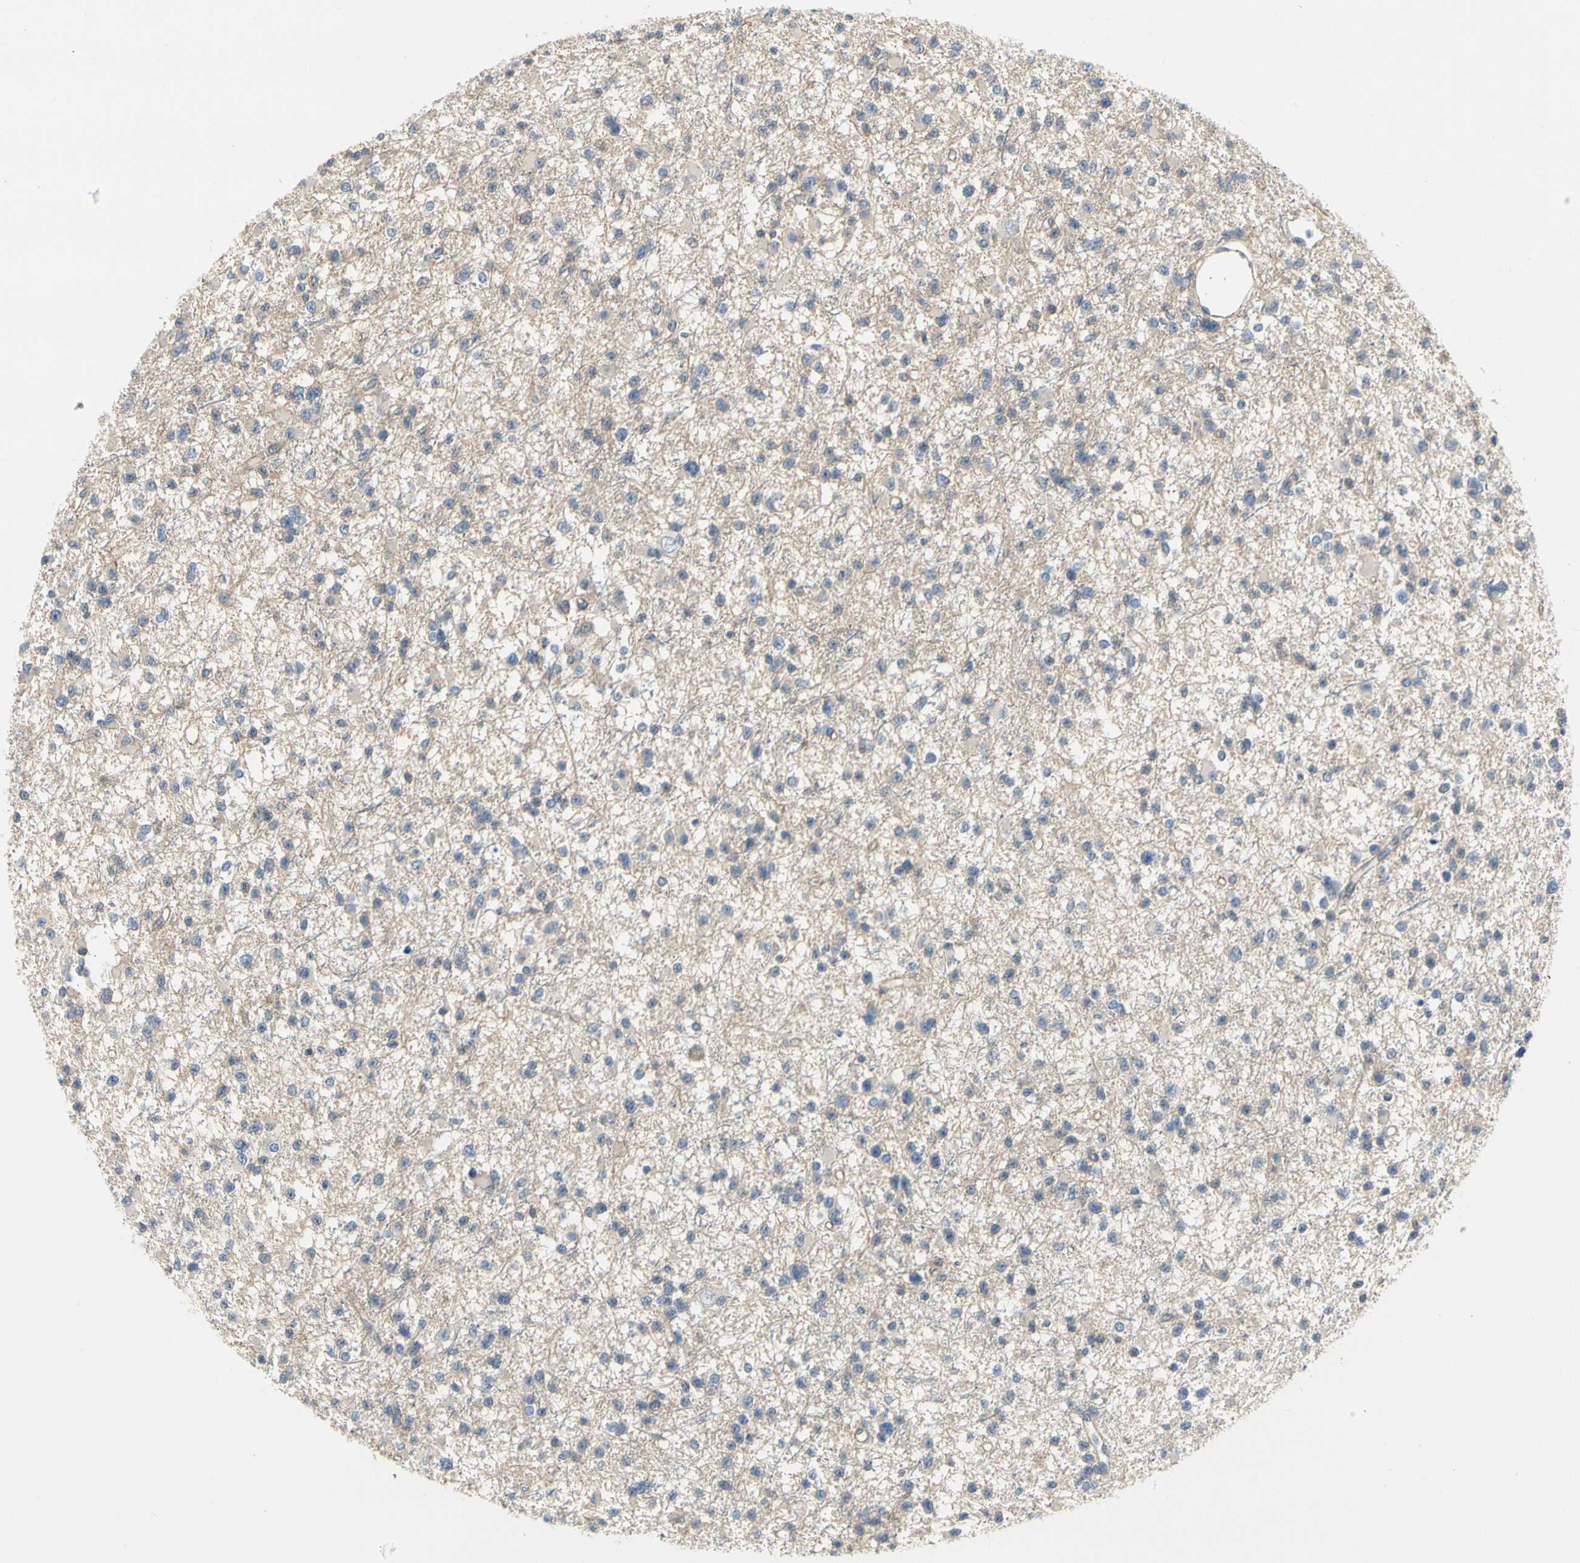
{"staining": {"intensity": "negative", "quantity": "none", "location": "none"}, "tissue": "glioma", "cell_type": "Tumor cells", "image_type": "cancer", "snomed": [{"axis": "morphology", "description": "Glioma, malignant, Low grade"}, {"axis": "topography", "description": "Brain"}], "caption": "This is an immunohistochemistry (IHC) histopathology image of glioma. There is no staining in tumor cells.", "gene": "LGR6", "patient": {"sex": "female", "age": 22}}